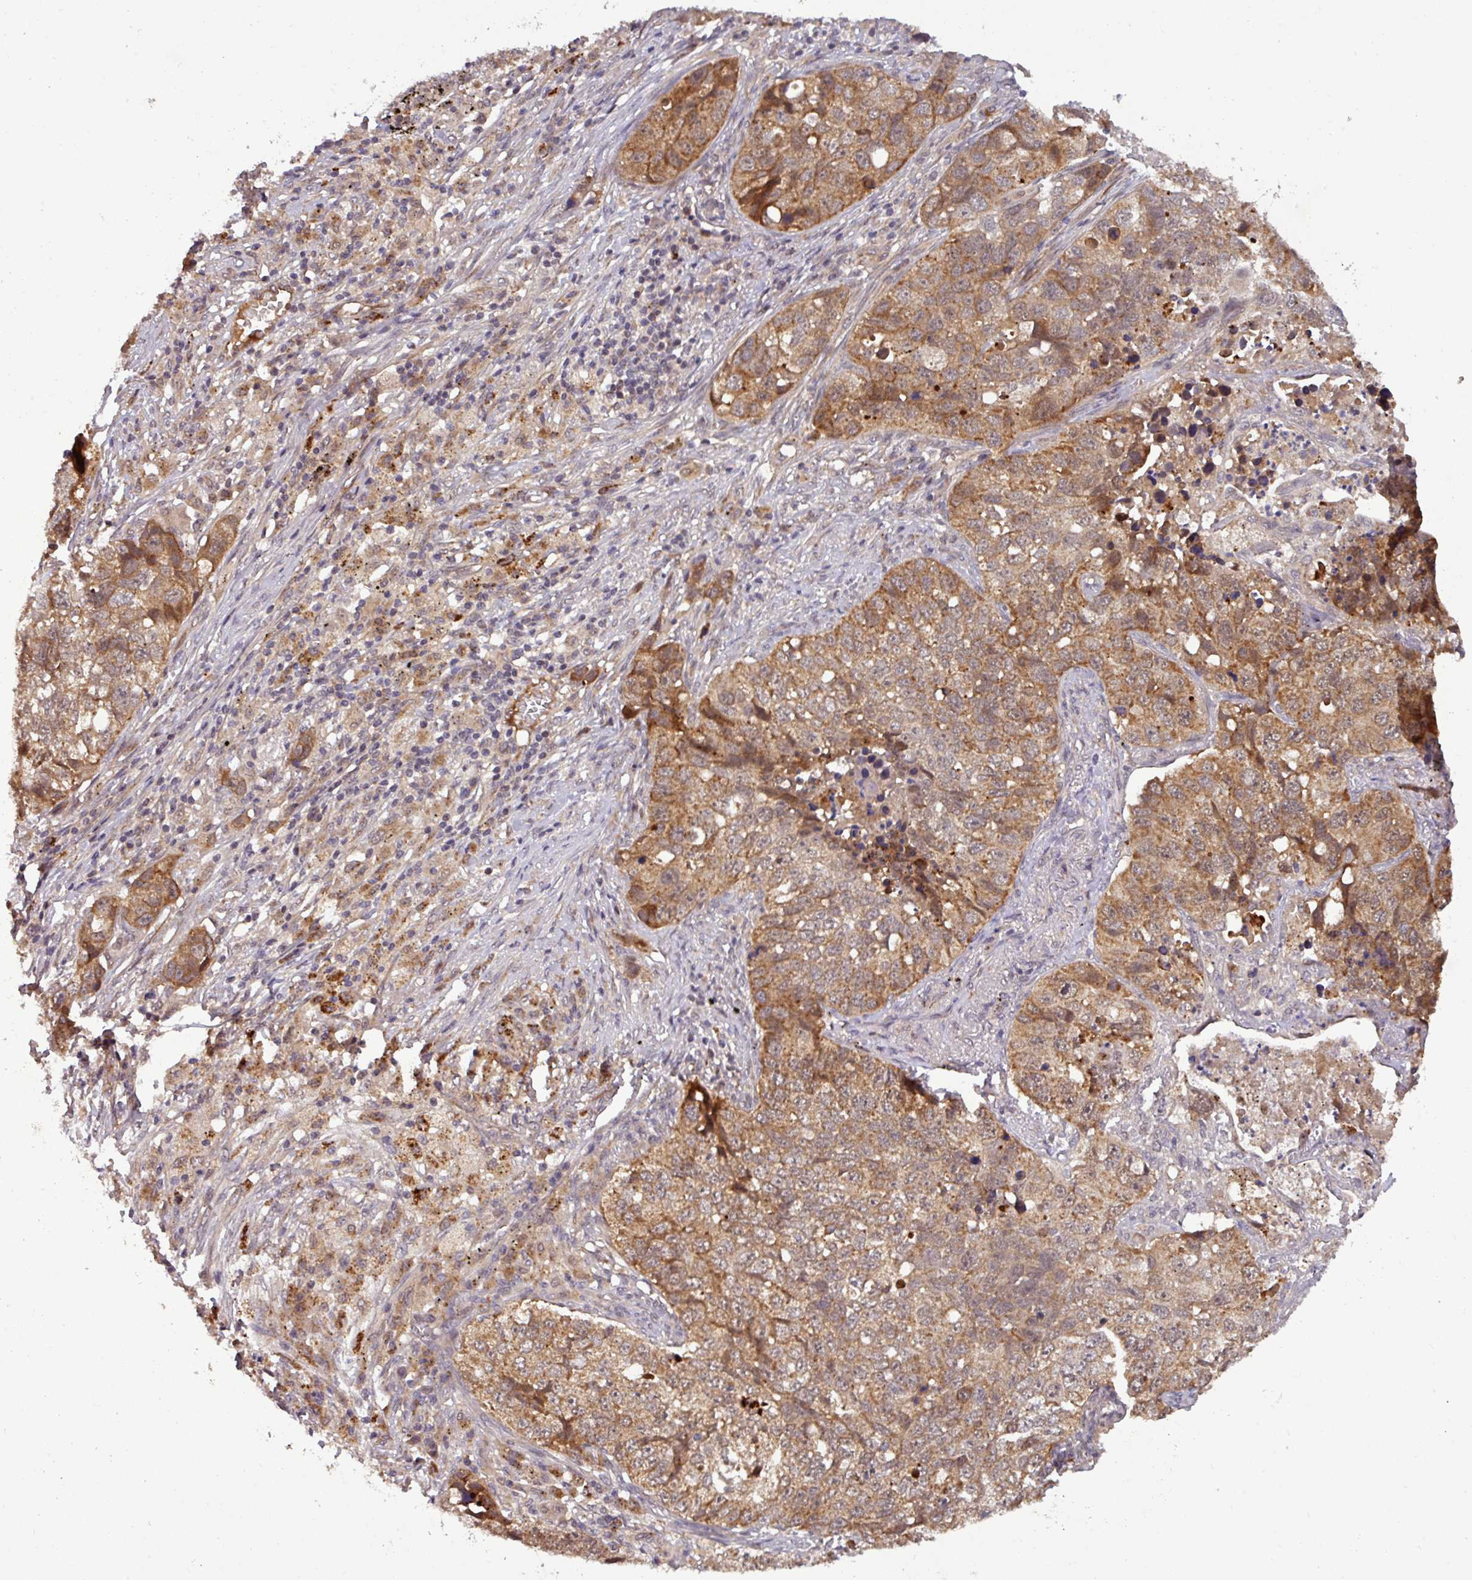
{"staining": {"intensity": "moderate", "quantity": ">75%", "location": "cytoplasmic/membranous"}, "tissue": "lung cancer", "cell_type": "Tumor cells", "image_type": "cancer", "snomed": [{"axis": "morphology", "description": "Squamous cell carcinoma, NOS"}, {"axis": "topography", "description": "Lung"}], "caption": "Immunohistochemistry image of neoplastic tissue: human lung cancer stained using immunohistochemistry (IHC) demonstrates medium levels of moderate protein expression localized specifically in the cytoplasmic/membranous of tumor cells, appearing as a cytoplasmic/membranous brown color.", "gene": "PUS1", "patient": {"sex": "male", "age": 60}}